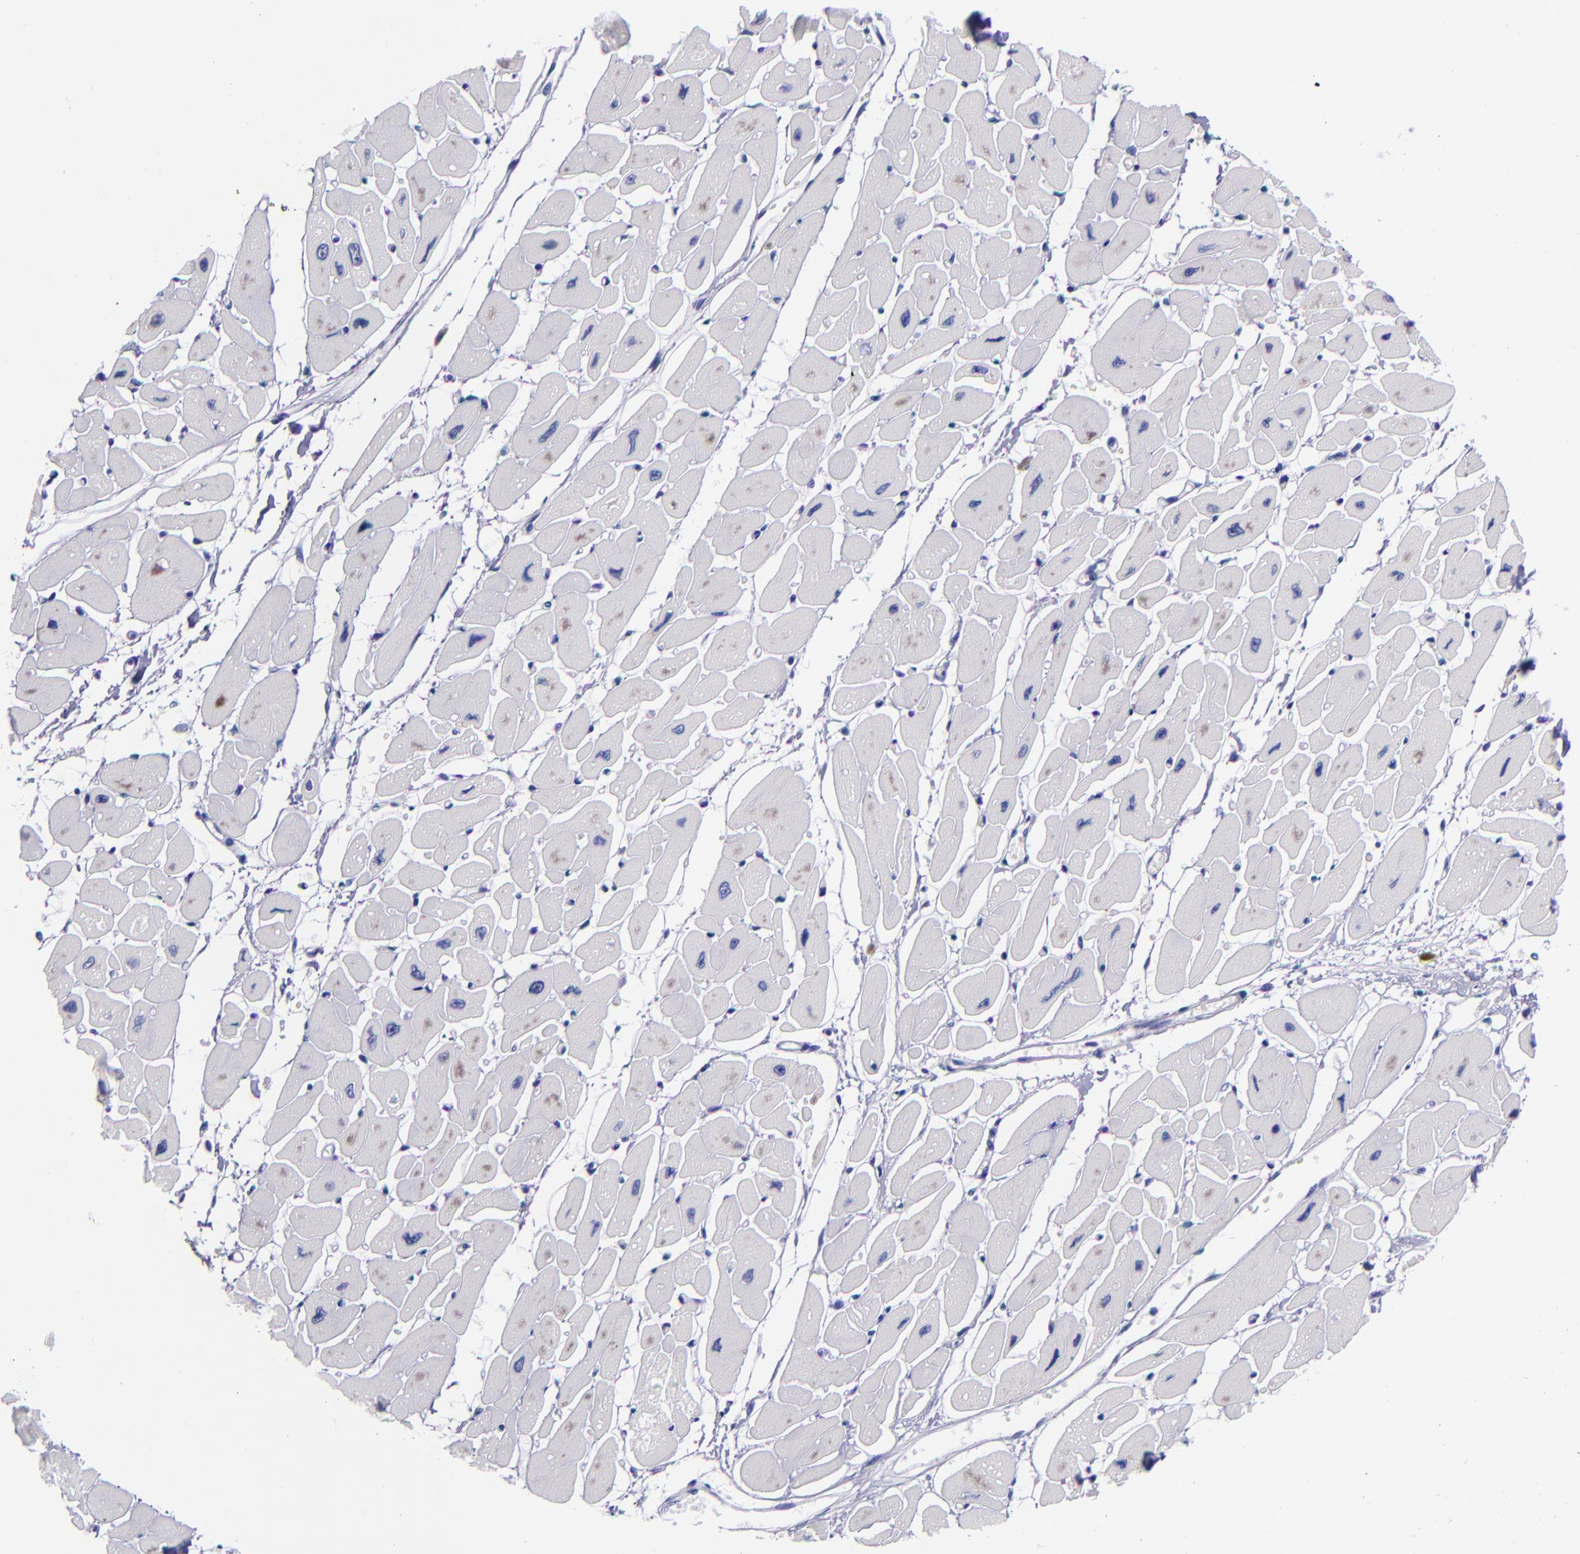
{"staining": {"intensity": "negative", "quantity": "none", "location": "none"}, "tissue": "heart muscle", "cell_type": "Cardiomyocytes", "image_type": "normal", "snomed": [{"axis": "morphology", "description": "Normal tissue, NOS"}, {"axis": "topography", "description": "Heart"}], "caption": "The photomicrograph exhibits no staining of cardiomyocytes in normal heart muscle. The staining was performed using DAB to visualize the protein expression in brown, while the nuclei were stained in blue with hematoxylin (Magnification: 20x).", "gene": "SV2A", "patient": {"sex": "female", "age": 54}}